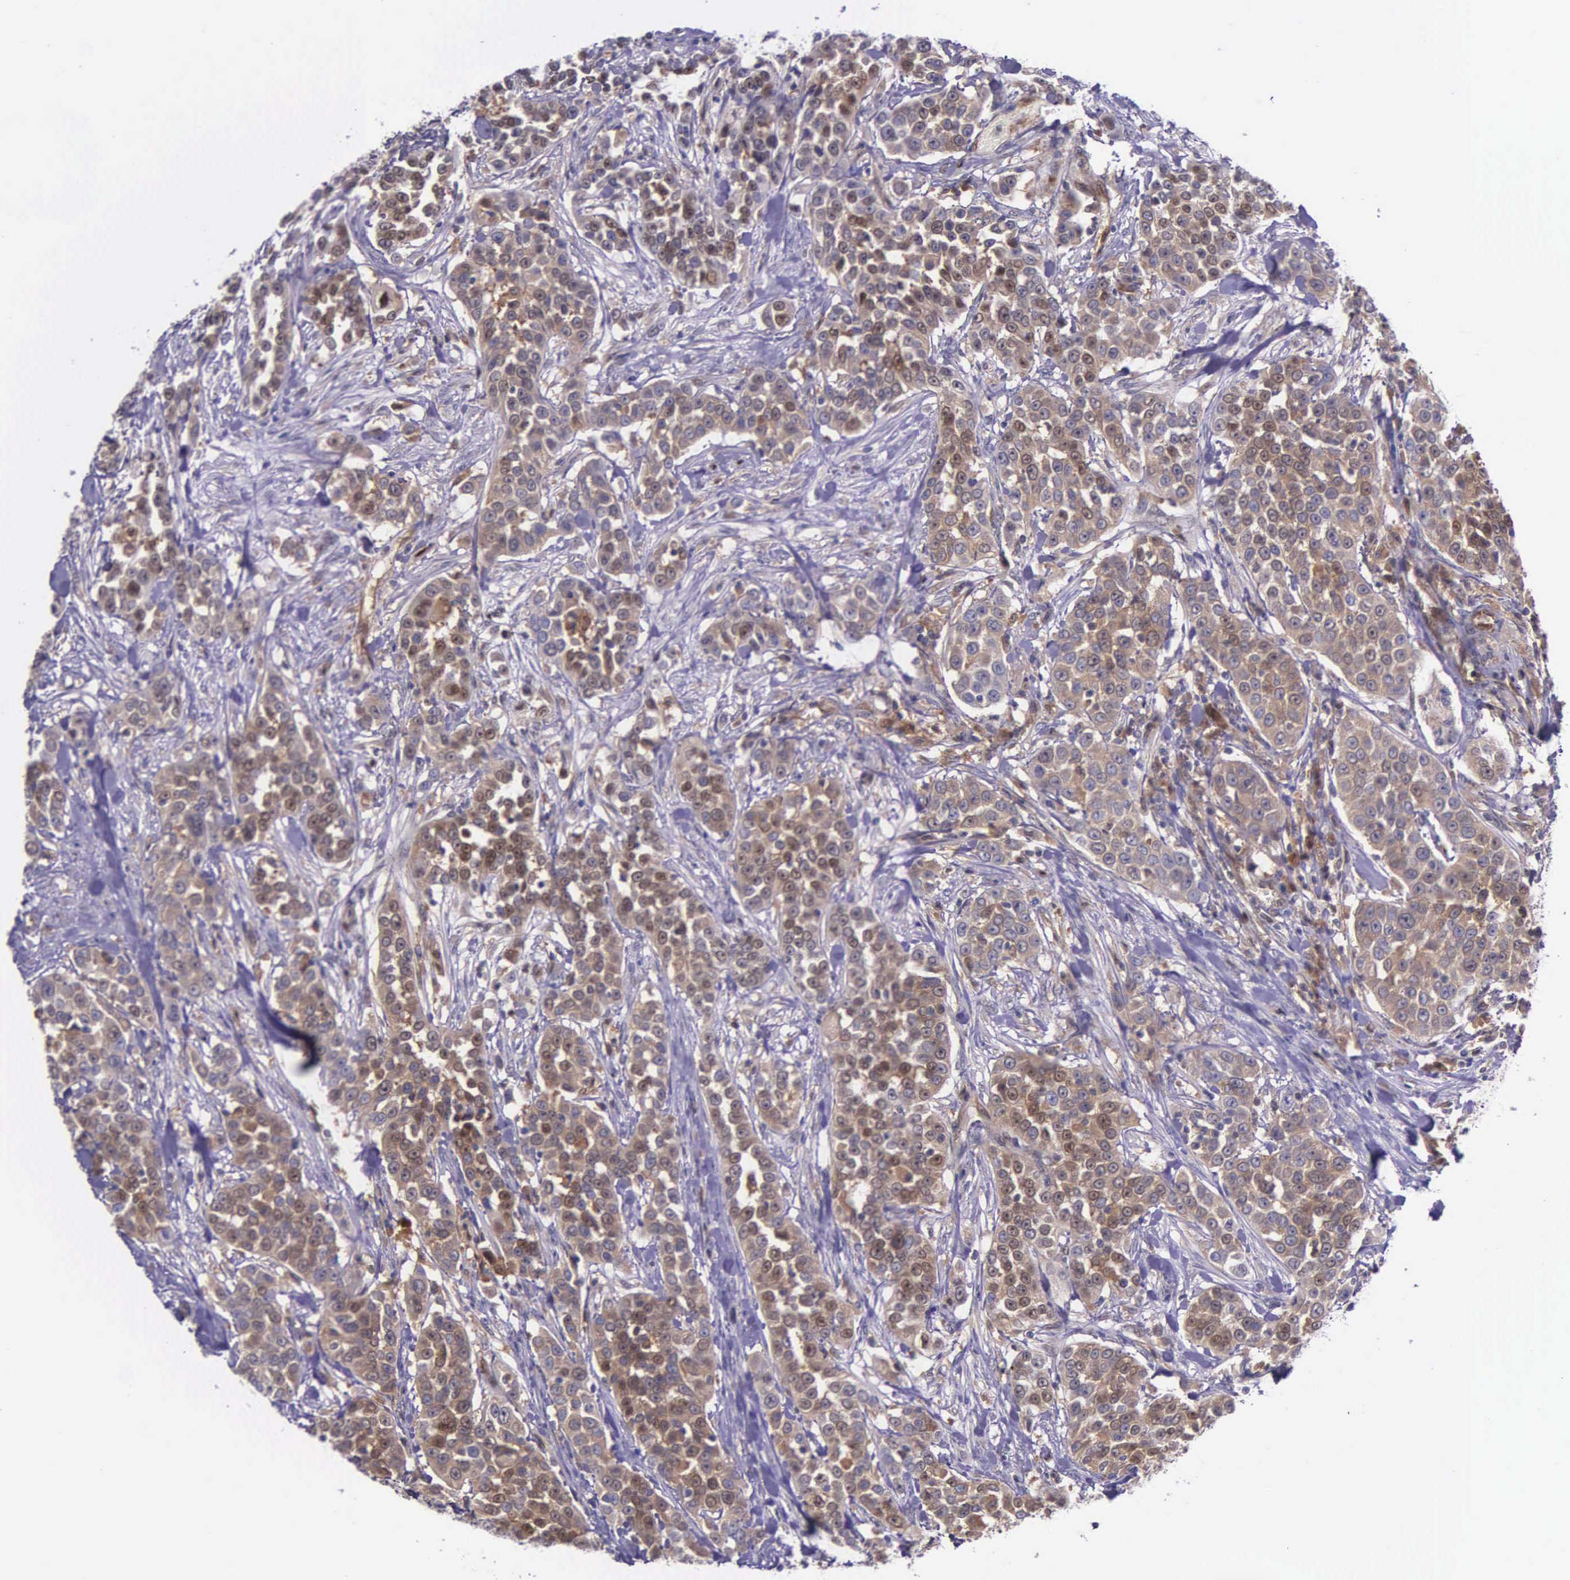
{"staining": {"intensity": "moderate", "quantity": ">75%", "location": "cytoplasmic/membranous"}, "tissue": "urothelial cancer", "cell_type": "Tumor cells", "image_type": "cancer", "snomed": [{"axis": "morphology", "description": "Urothelial carcinoma, High grade"}, {"axis": "topography", "description": "Urinary bladder"}], "caption": "Urothelial cancer stained with IHC reveals moderate cytoplasmic/membranous expression in about >75% of tumor cells.", "gene": "GMPR2", "patient": {"sex": "female", "age": 80}}